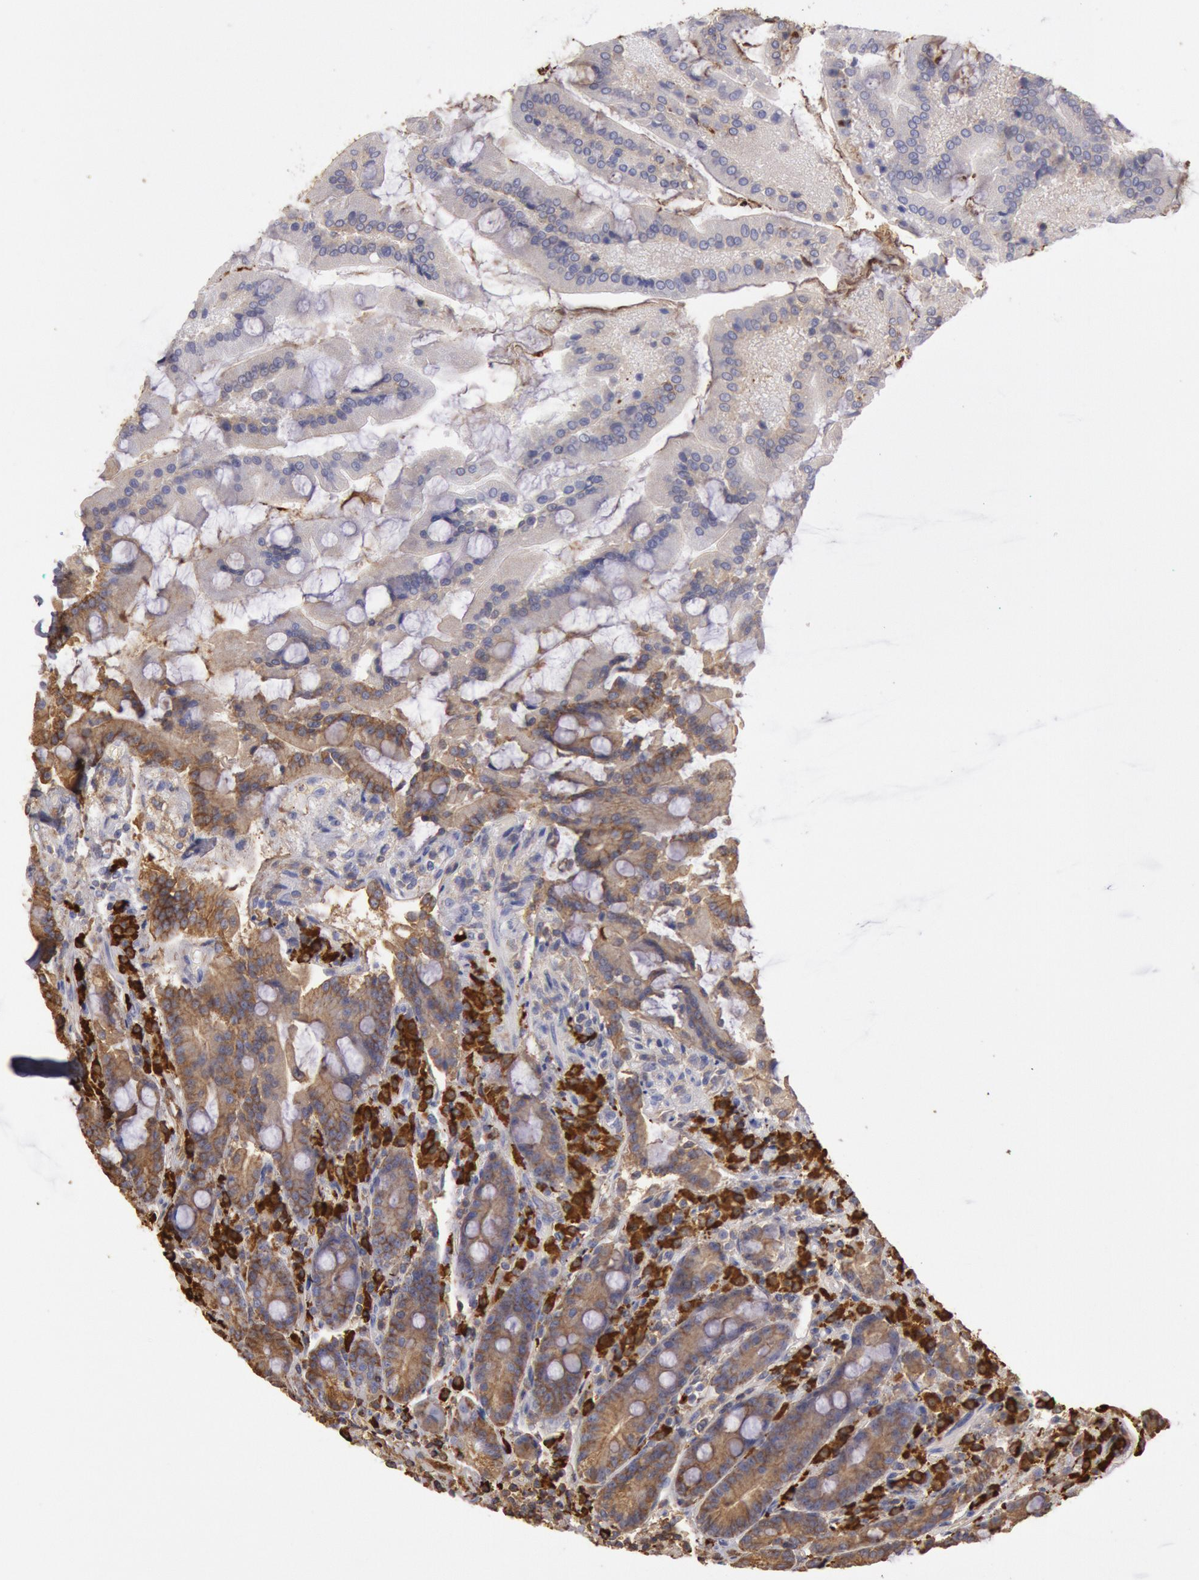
{"staining": {"intensity": "weak", "quantity": ">75%", "location": "cytoplasmic/membranous"}, "tissue": "duodenum", "cell_type": "Glandular cells", "image_type": "normal", "snomed": [{"axis": "morphology", "description": "Normal tissue, NOS"}, {"axis": "topography", "description": "Duodenum"}], "caption": "Unremarkable duodenum exhibits weak cytoplasmic/membranous staining in about >75% of glandular cells, visualized by immunohistochemistry.", "gene": "IGHA1", "patient": {"sex": "female", "age": 64}}